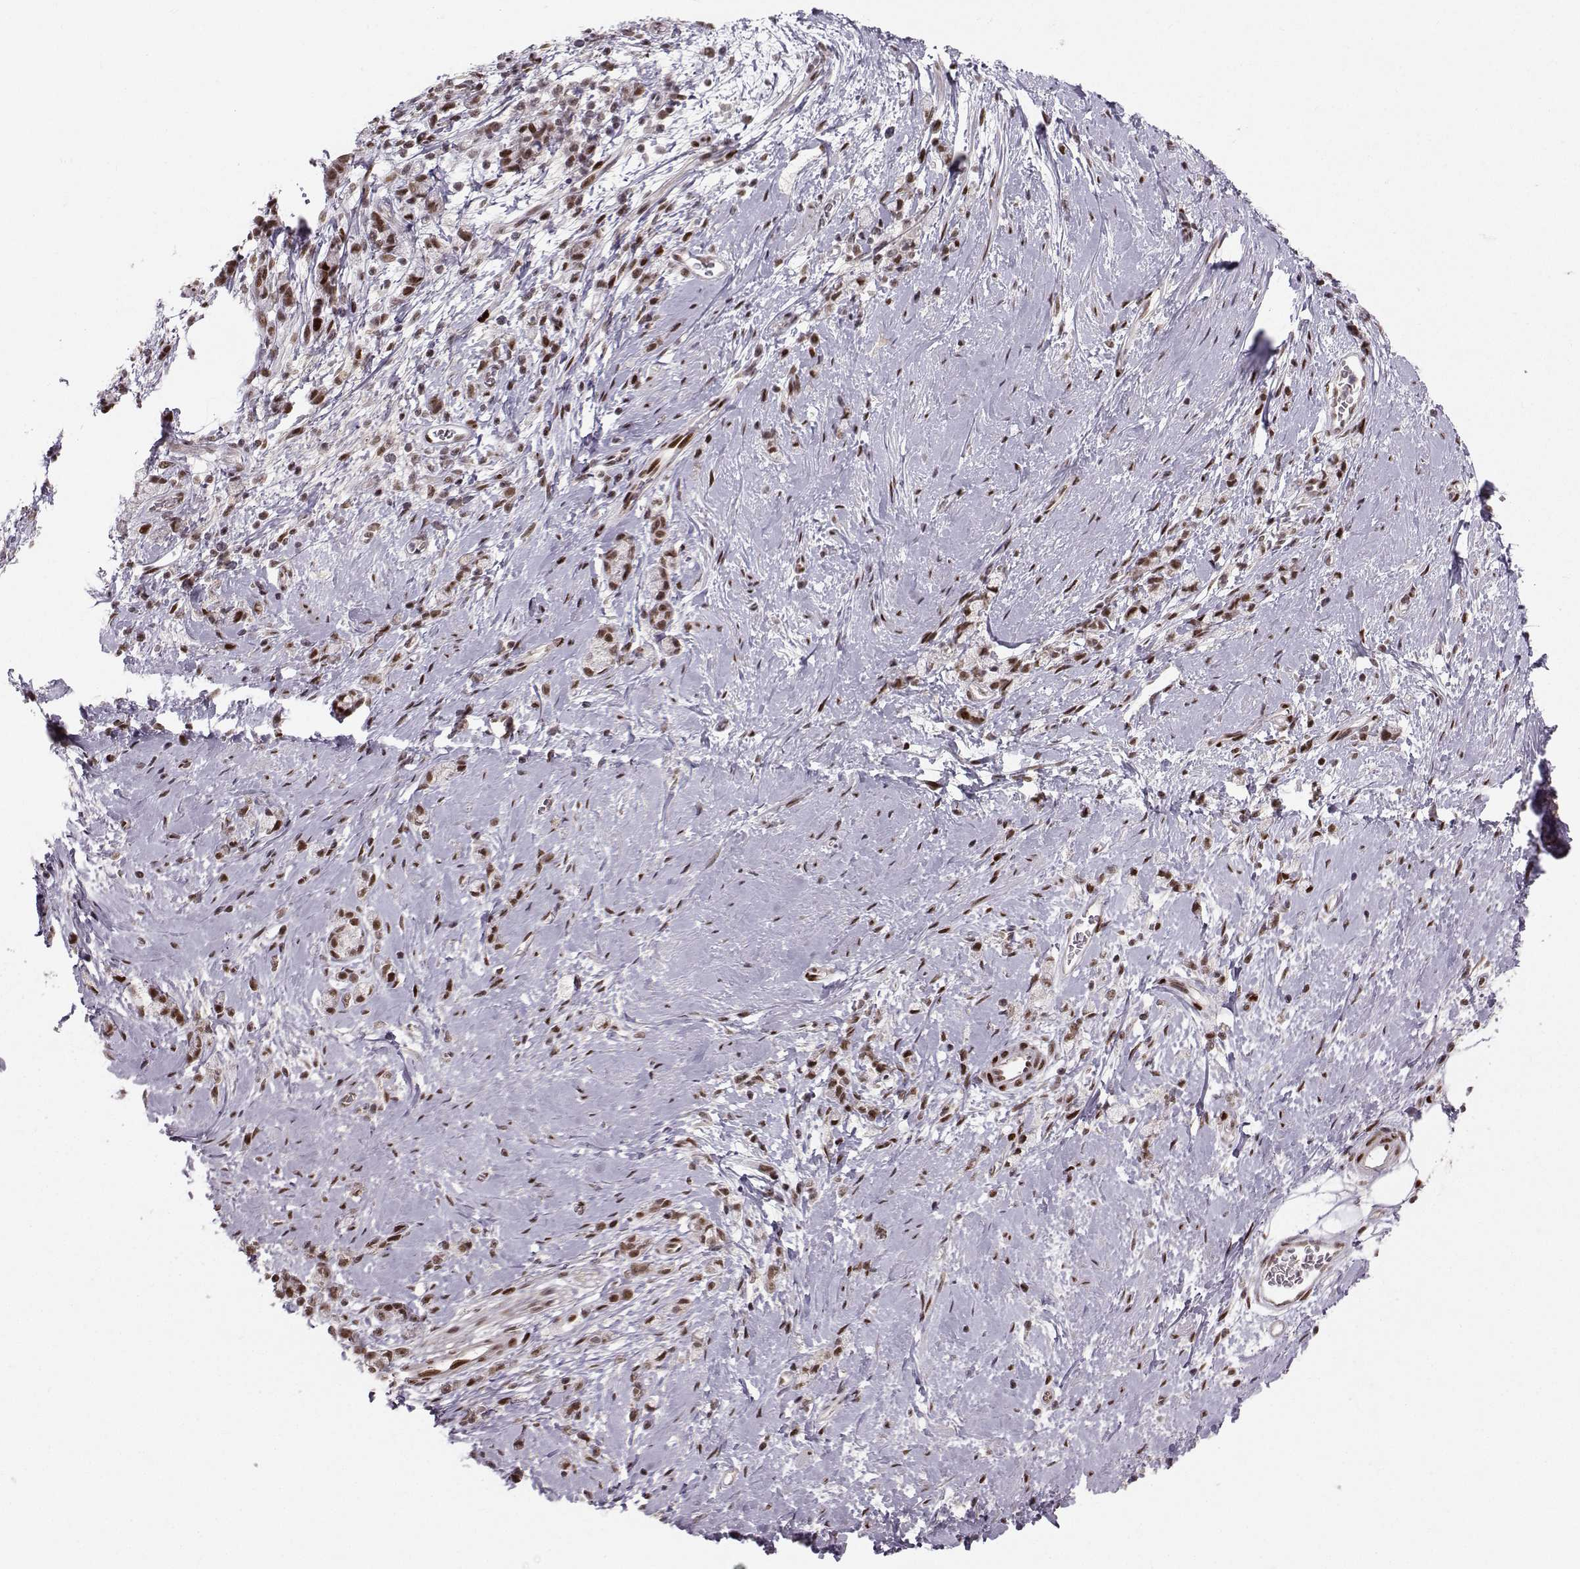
{"staining": {"intensity": "strong", "quantity": "25%-75%", "location": "nuclear"}, "tissue": "stomach cancer", "cell_type": "Tumor cells", "image_type": "cancer", "snomed": [{"axis": "morphology", "description": "Adenocarcinoma, NOS"}, {"axis": "topography", "description": "Stomach"}], "caption": "Immunohistochemistry of stomach cancer shows high levels of strong nuclear expression in approximately 25%-75% of tumor cells.", "gene": "SNAPC2", "patient": {"sex": "male", "age": 58}}